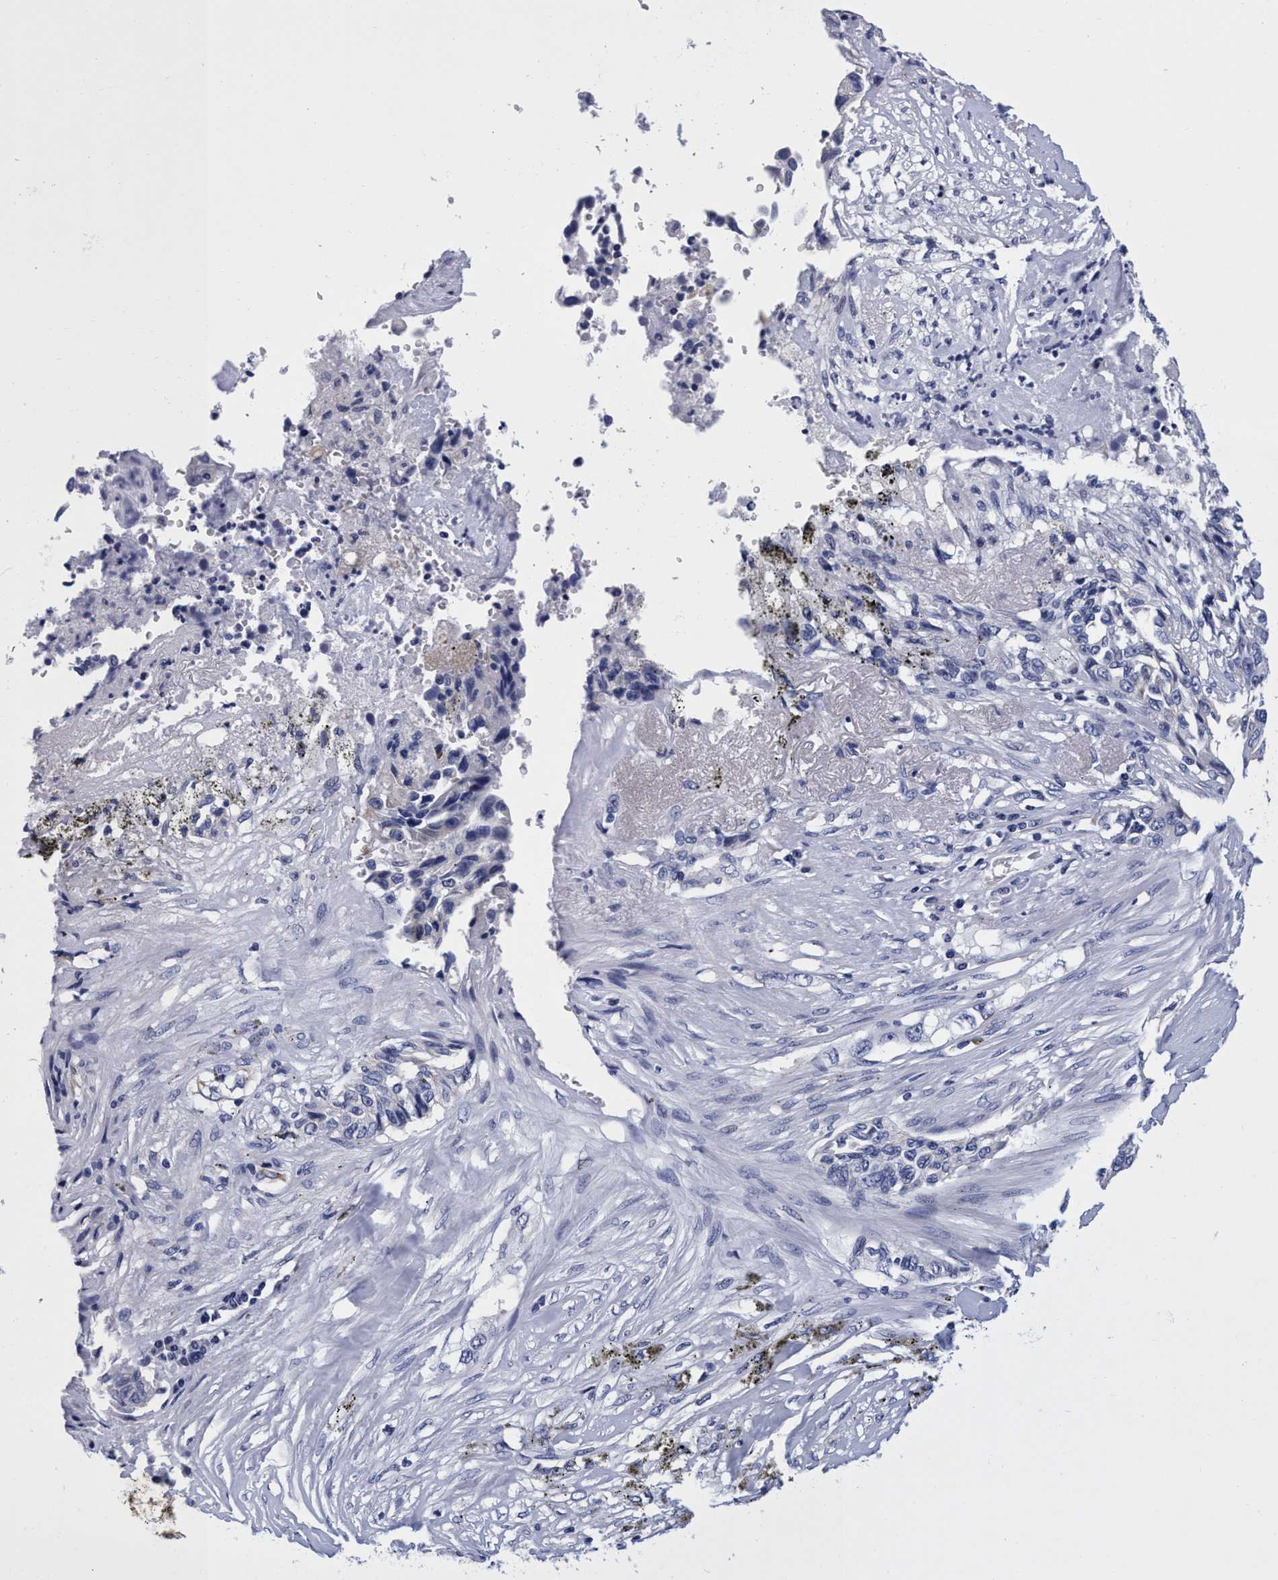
{"staining": {"intensity": "negative", "quantity": "none", "location": "none"}, "tissue": "lung cancer", "cell_type": "Tumor cells", "image_type": "cancer", "snomed": [{"axis": "morphology", "description": "Adenocarcinoma, NOS"}, {"axis": "topography", "description": "Lung"}], "caption": "This is a image of immunohistochemistry staining of lung adenocarcinoma, which shows no expression in tumor cells. The staining was performed using DAB (3,3'-diaminobenzidine) to visualize the protein expression in brown, while the nuclei were stained in blue with hematoxylin (Magnification: 20x).", "gene": "PLPPR1", "patient": {"sex": "female", "age": 51}}